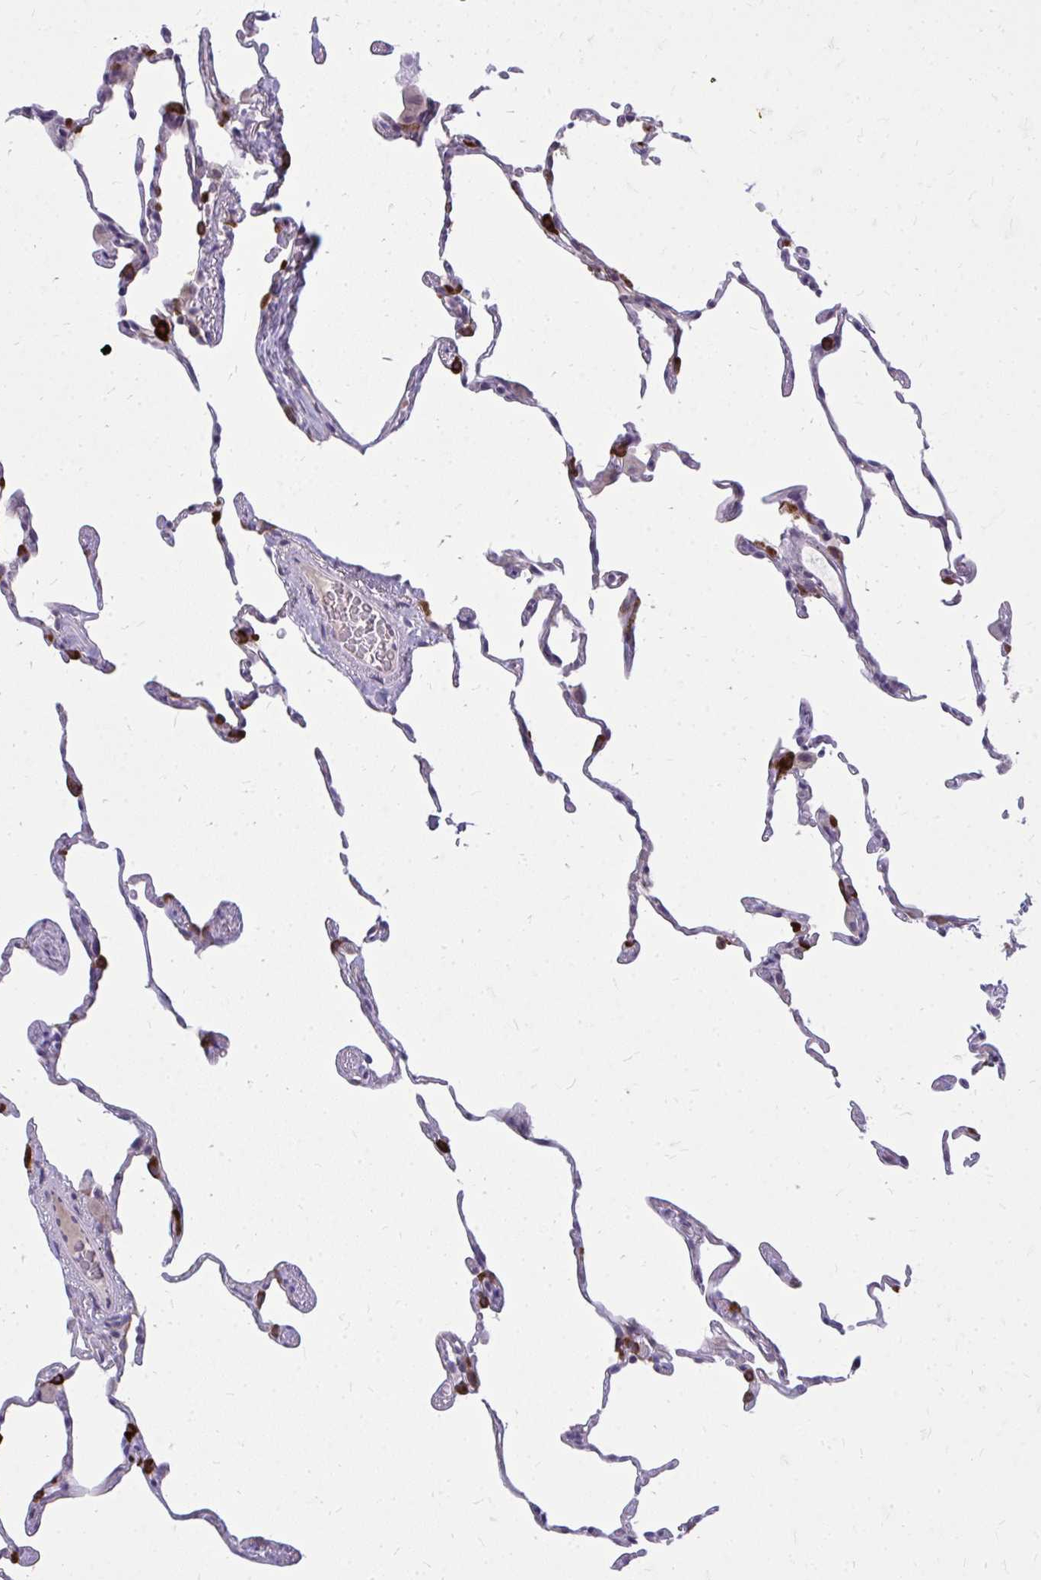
{"staining": {"intensity": "strong", "quantity": "<25%", "location": "cytoplasmic/membranous"}, "tissue": "lung", "cell_type": "Alveolar cells", "image_type": "normal", "snomed": [{"axis": "morphology", "description": "Normal tissue, NOS"}, {"axis": "topography", "description": "Lung"}], "caption": "A photomicrograph showing strong cytoplasmic/membranous expression in approximately <25% of alveolar cells in unremarkable lung, as visualized by brown immunohistochemical staining.", "gene": "ACSL5", "patient": {"sex": "female", "age": 57}}